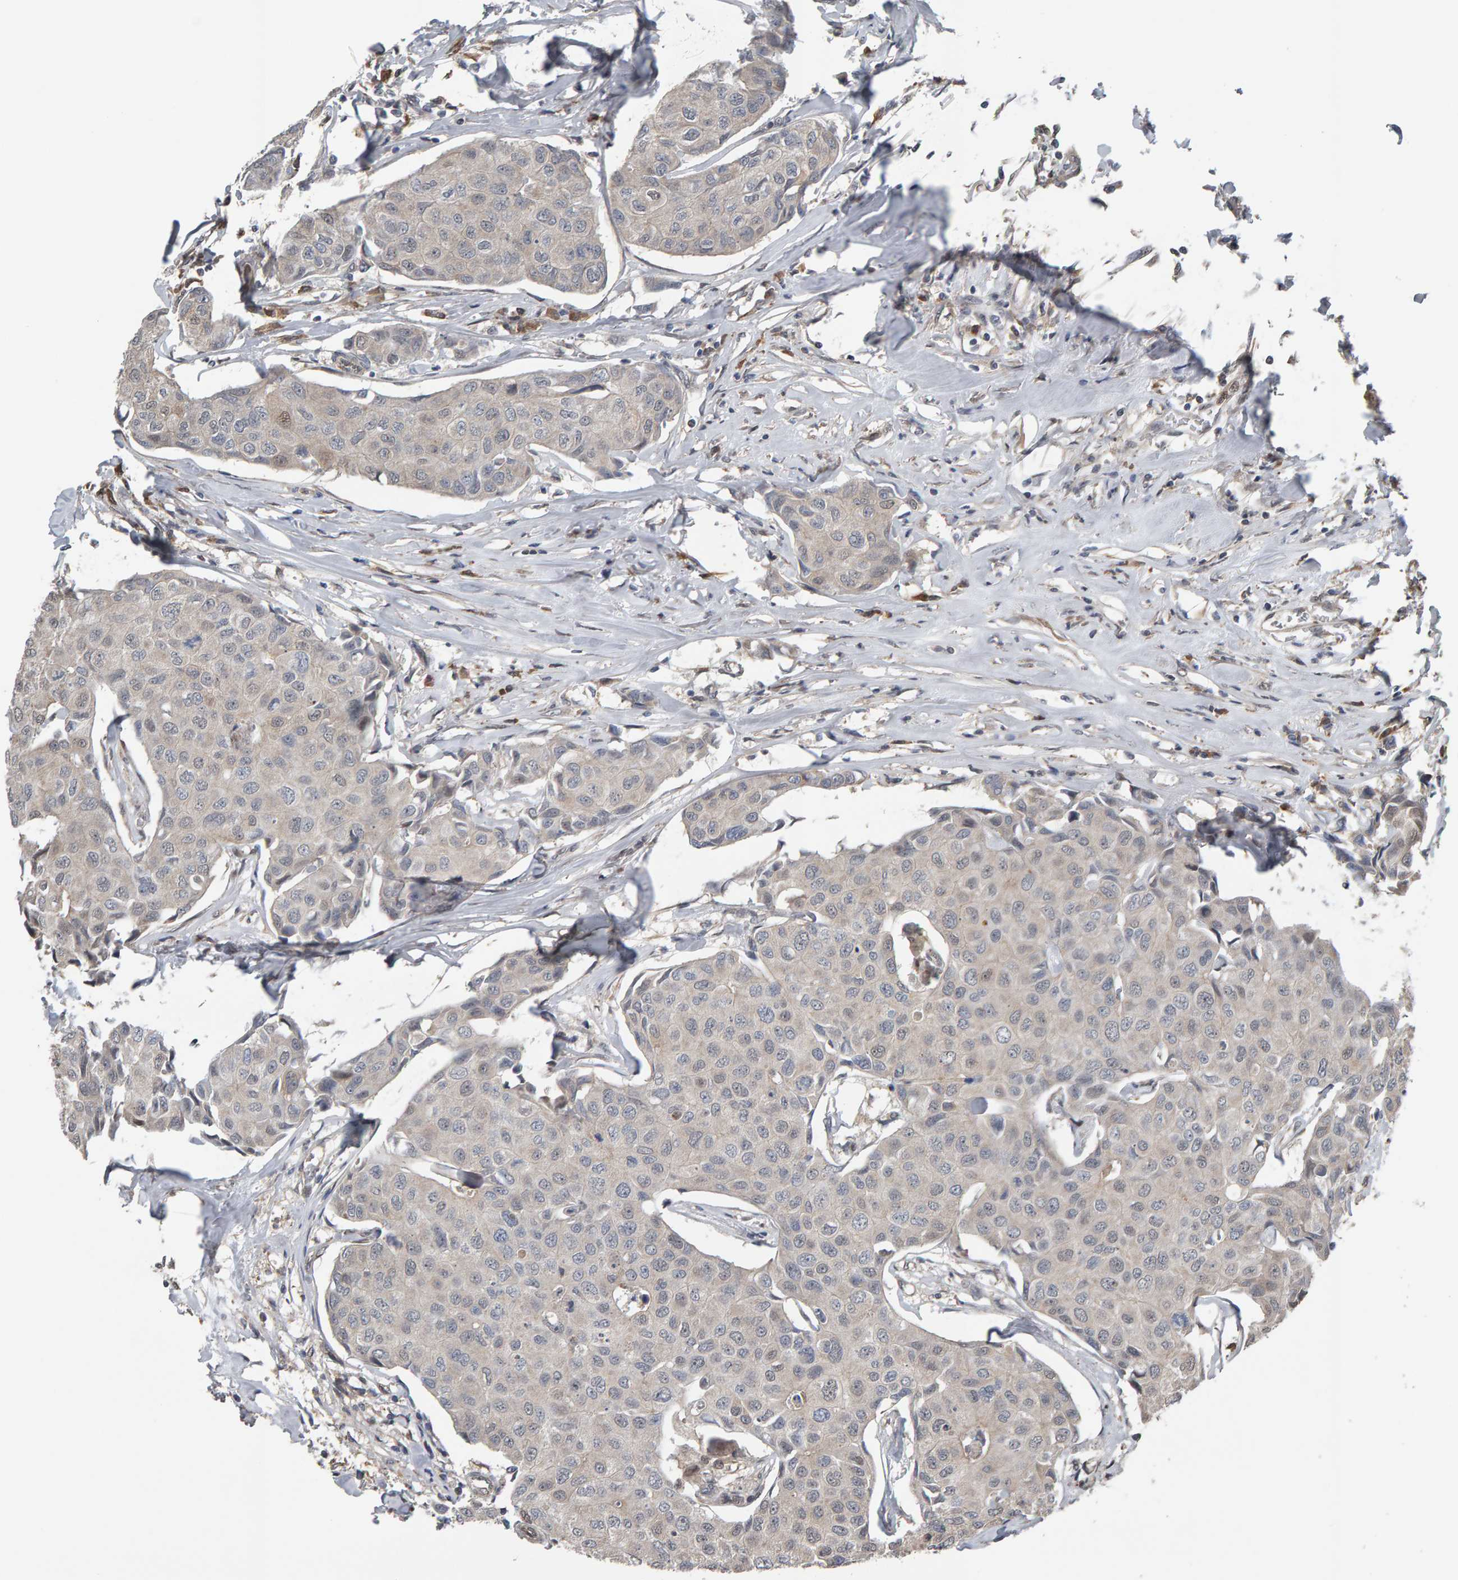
{"staining": {"intensity": "negative", "quantity": "none", "location": "none"}, "tissue": "breast cancer", "cell_type": "Tumor cells", "image_type": "cancer", "snomed": [{"axis": "morphology", "description": "Duct carcinoma"}, {"axis": "topography", "description": "Breast"}], "caption": "Photomicrograph shows no protein expression in tumor cells of infiltrating ductal carcinoma (breast) tissue.", "gene": "COASY", "patient": {"sex": "female", "age": 80}}